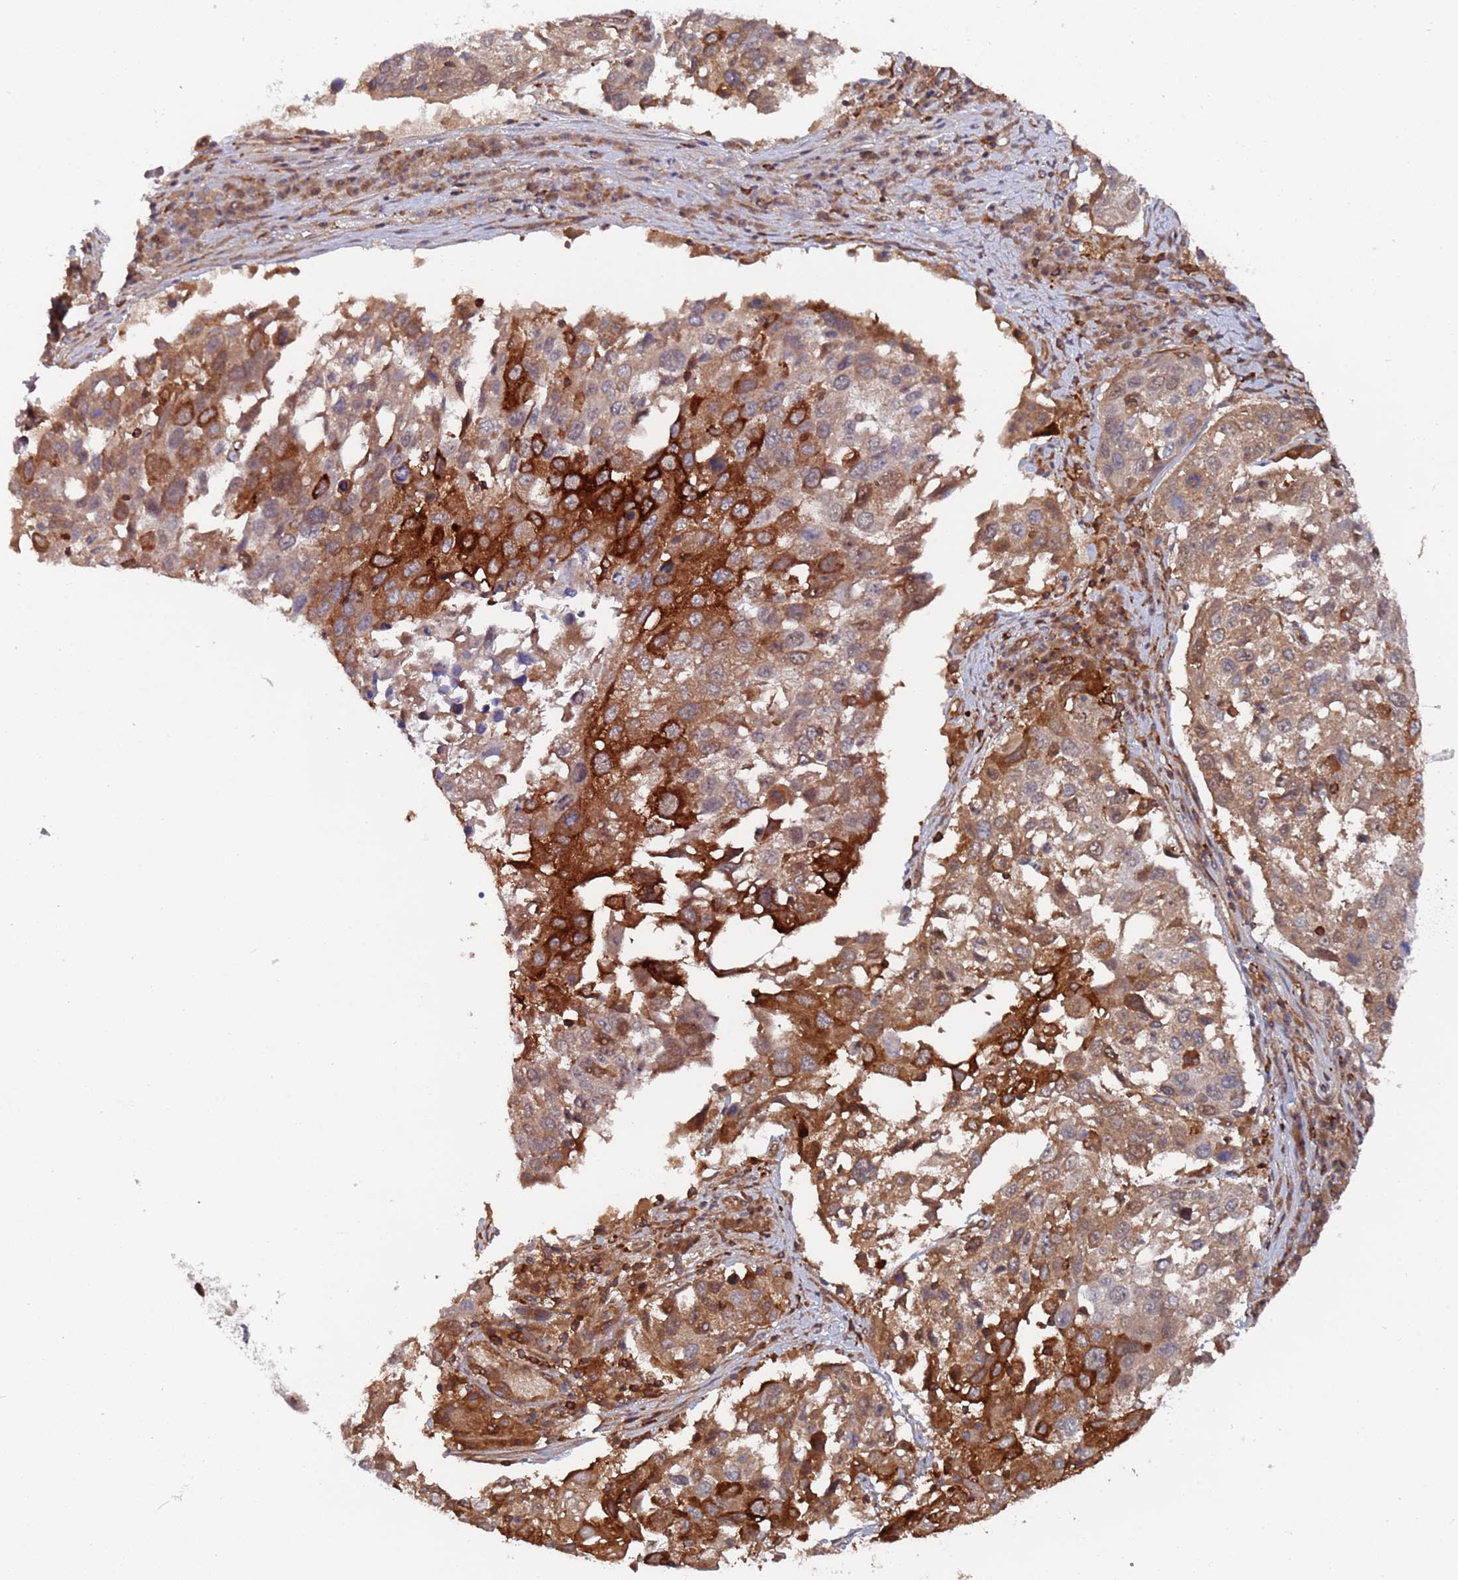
{"staining": {"intensity": "strong", "quantity": "<25%", "location": "cytoplasmic/membranous"}, "tissue": "lung cancer", "cell_type": "Tumor cells", "image_type": "cancer", "snomed": [{"axis": "morphology", "description": "Squamous cell carcinoma, NOS"}, {"axis": "topography", "description": "Lung"}], "caption": "Lung cancer (squamous cell carcinoma) tissue exhibits strong cytoplasmic/membranous expression in about <25% of tumor cells, visualized by immunohistochemistry.", "gene": "DDX60", "patient": {"sex": "male", "age": 65}}